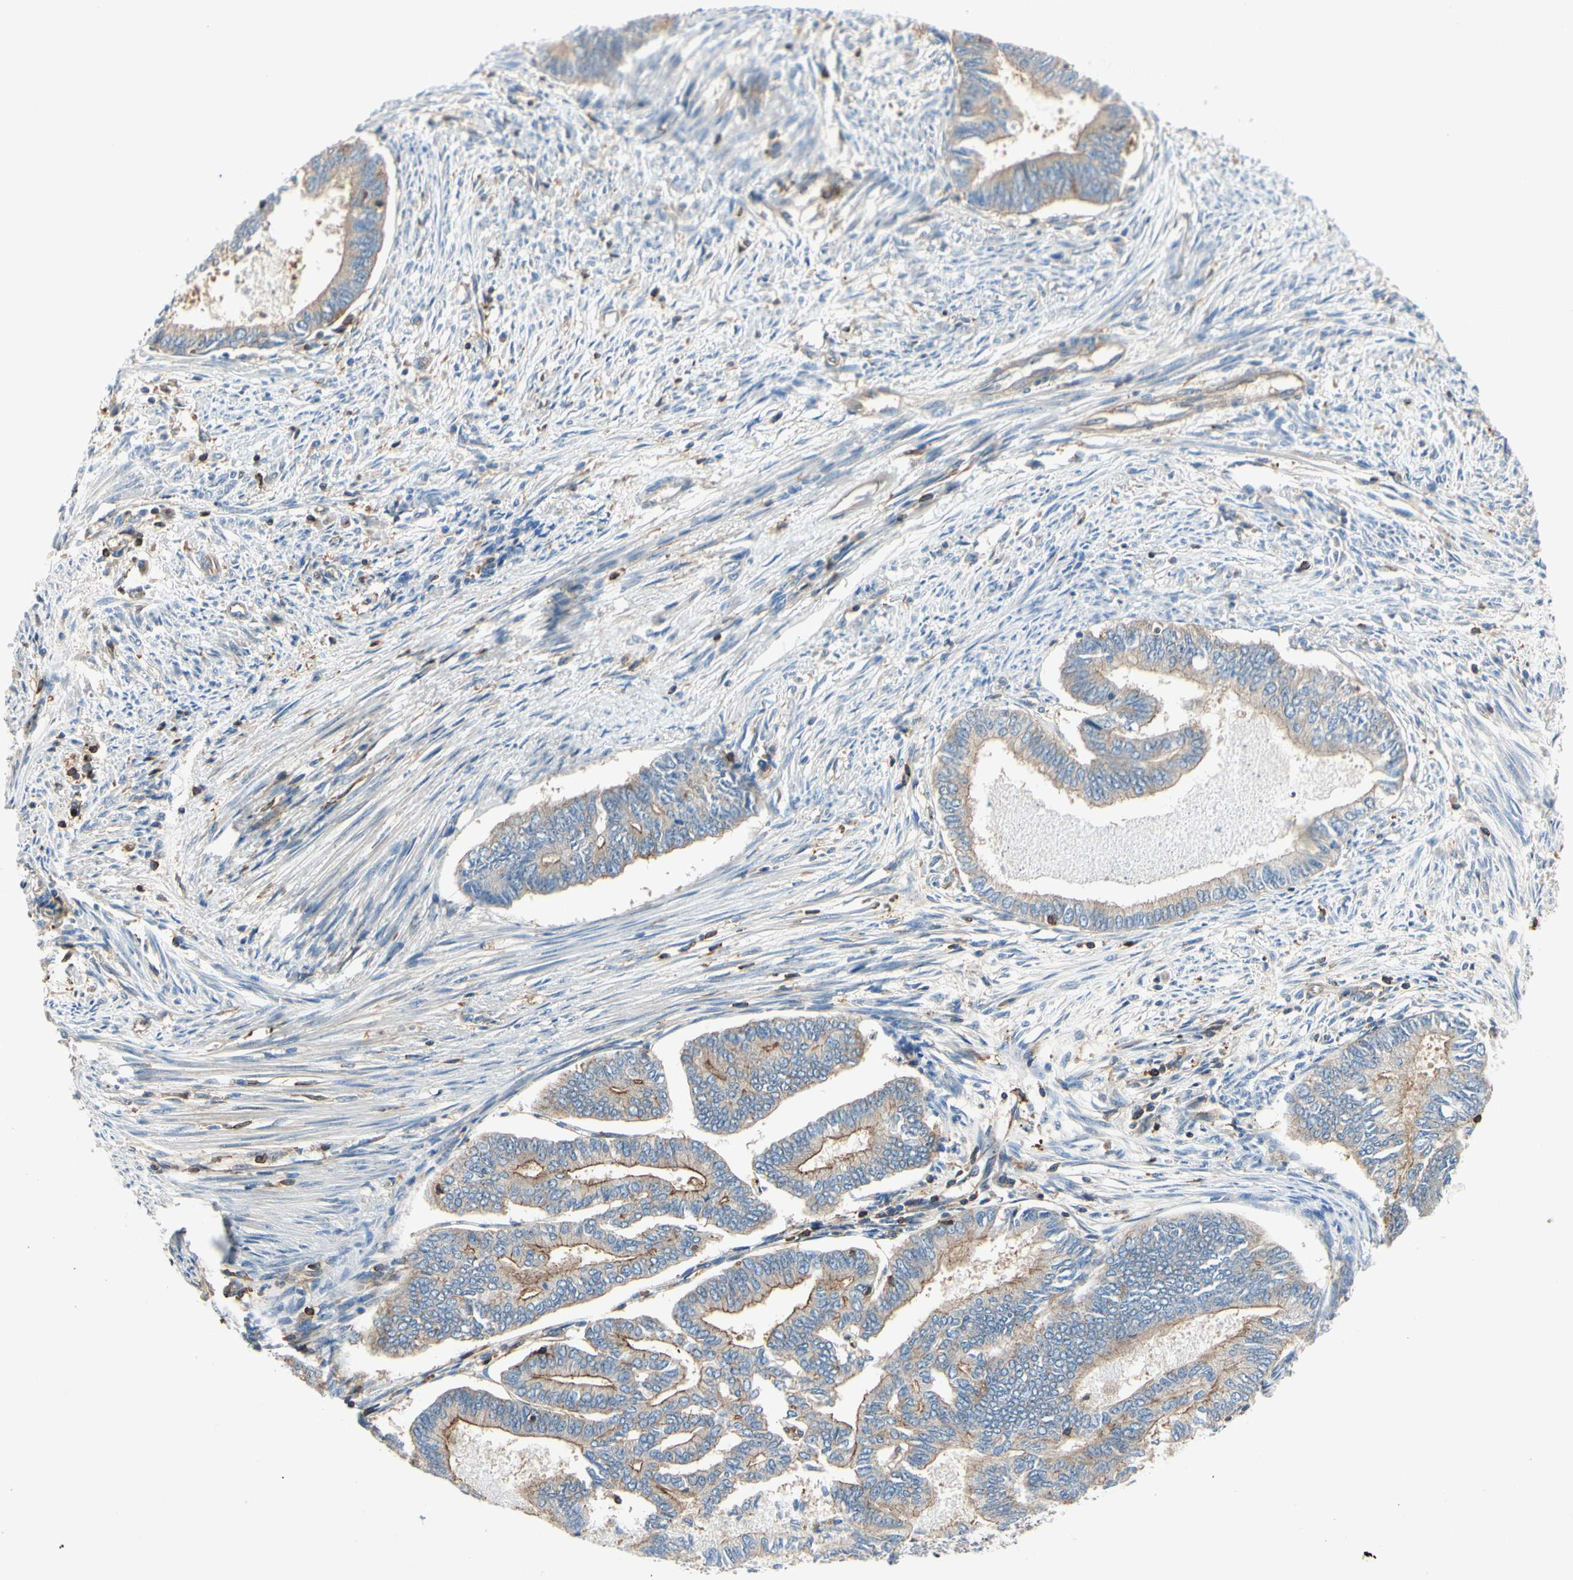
{"staining": {"intensity": "weak", "quantity": ">75%", "location": "cytoplasmic/membranous"}, "tissue": "endometrial cancer", "cell_type": "Tumor cells", "image_type": "cancer", "snomed": [{"axis": "morphology", "description": "Adenocarcinoma, NOS"}, {"axis": "topography", "description": "Endometrium"}], "caption": "Immunohistochemical staining of human adenocarcinoma (endometrial) reveals low levels of weak cytoplasmic/membranous expression in about >75% of tumor cells.", "gene": "CAPZA2", "patient": {"sex": "female", "age": 86}}